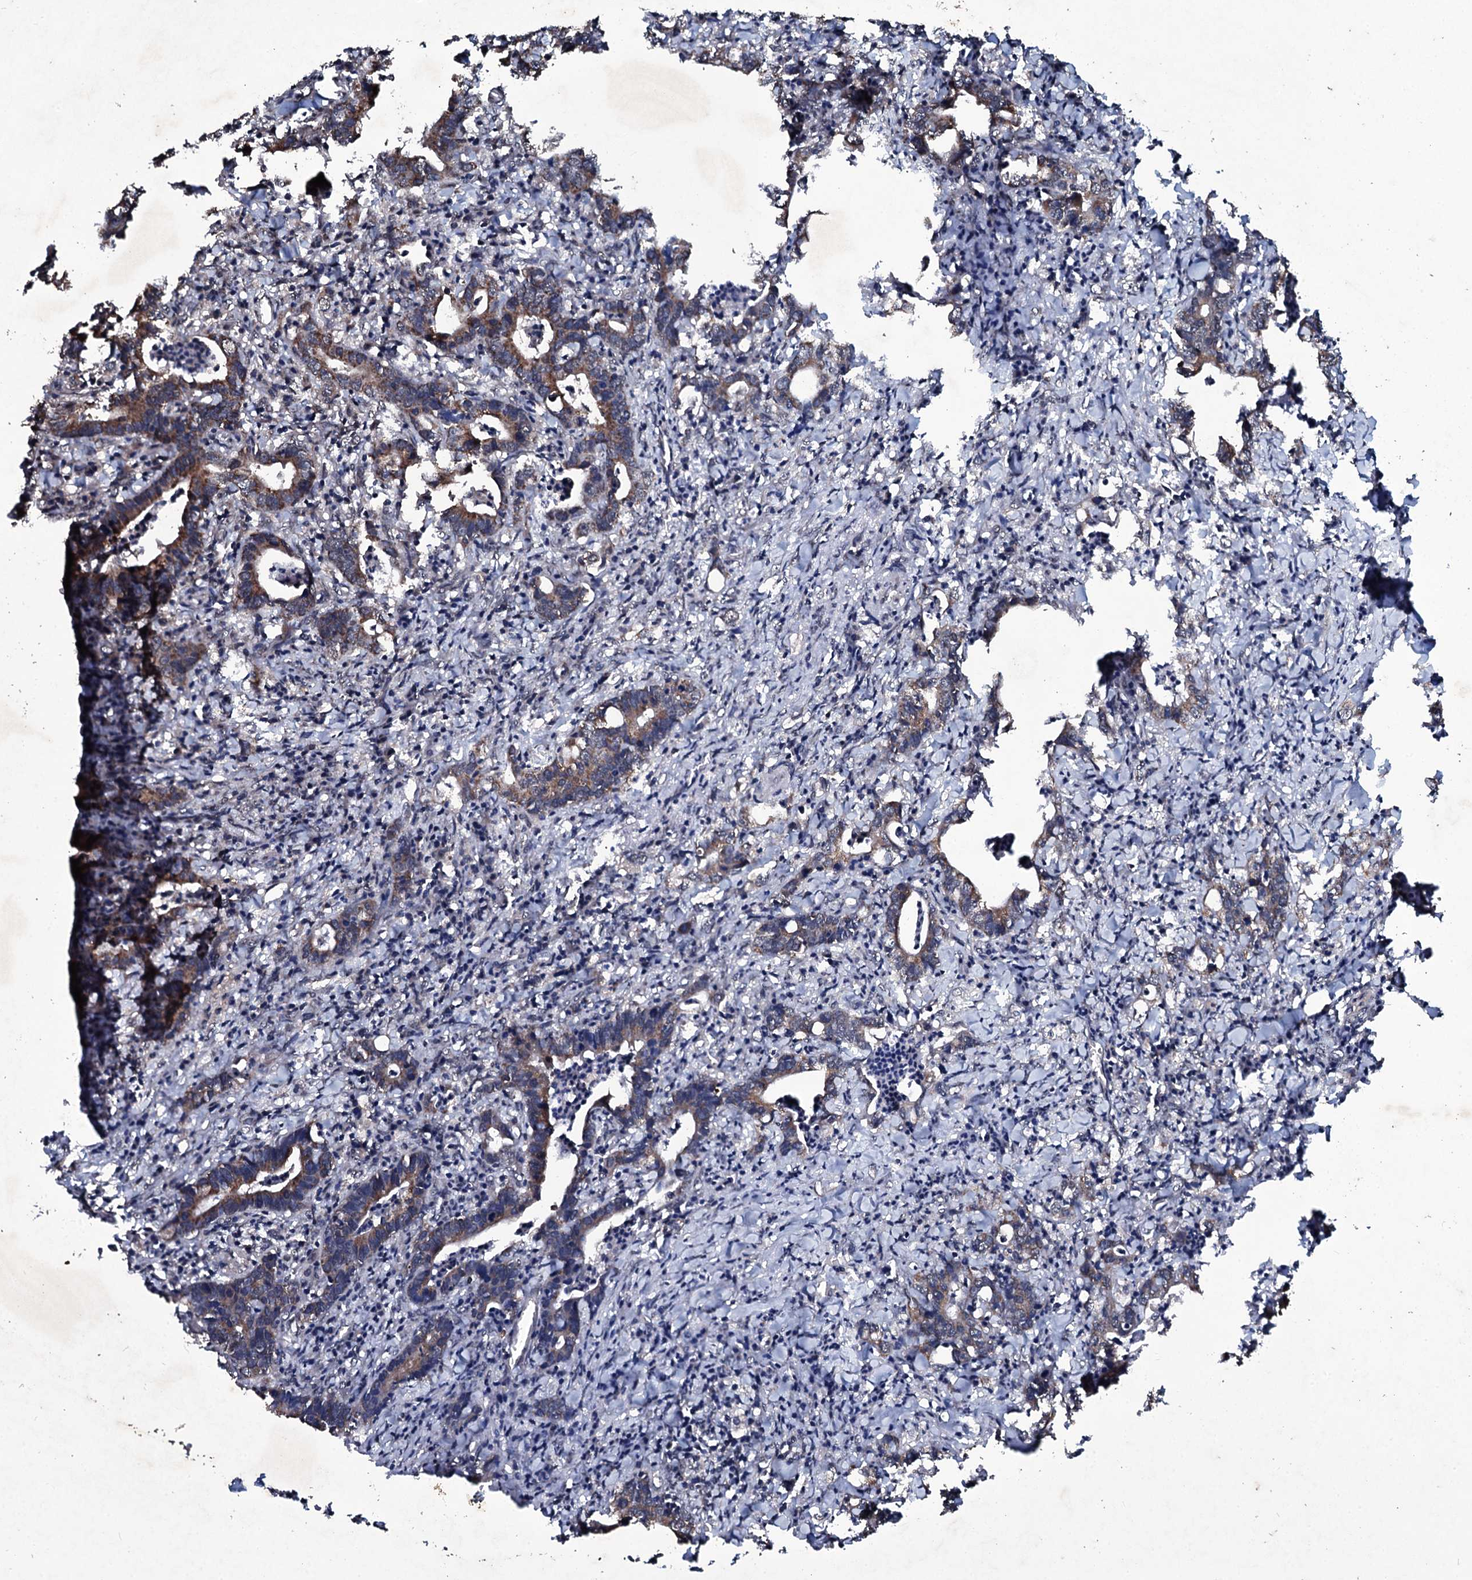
{"staining": {"intensity": "moderate", "quantity": ">75%", "location": "cytoplasmic/membranous"}, "tissue": "colorectal cancer", "cell_type": "Tumor cells", "image_type": "cancer", "snomed": [{"axis": "morphology", "description": "Adenocarcinoma, NOS"}, {"axis": "topography", "description": "Colon"}], "caption": "The image reveals a brown stain indicating the presence of a protein in the cytoplasmic/membranous of tumor cells in colorectal adenocarcinoma. Nuclei are stained in blue.", "gene": "MRPS31", "patient": {"sex": "female", "age": 75}}